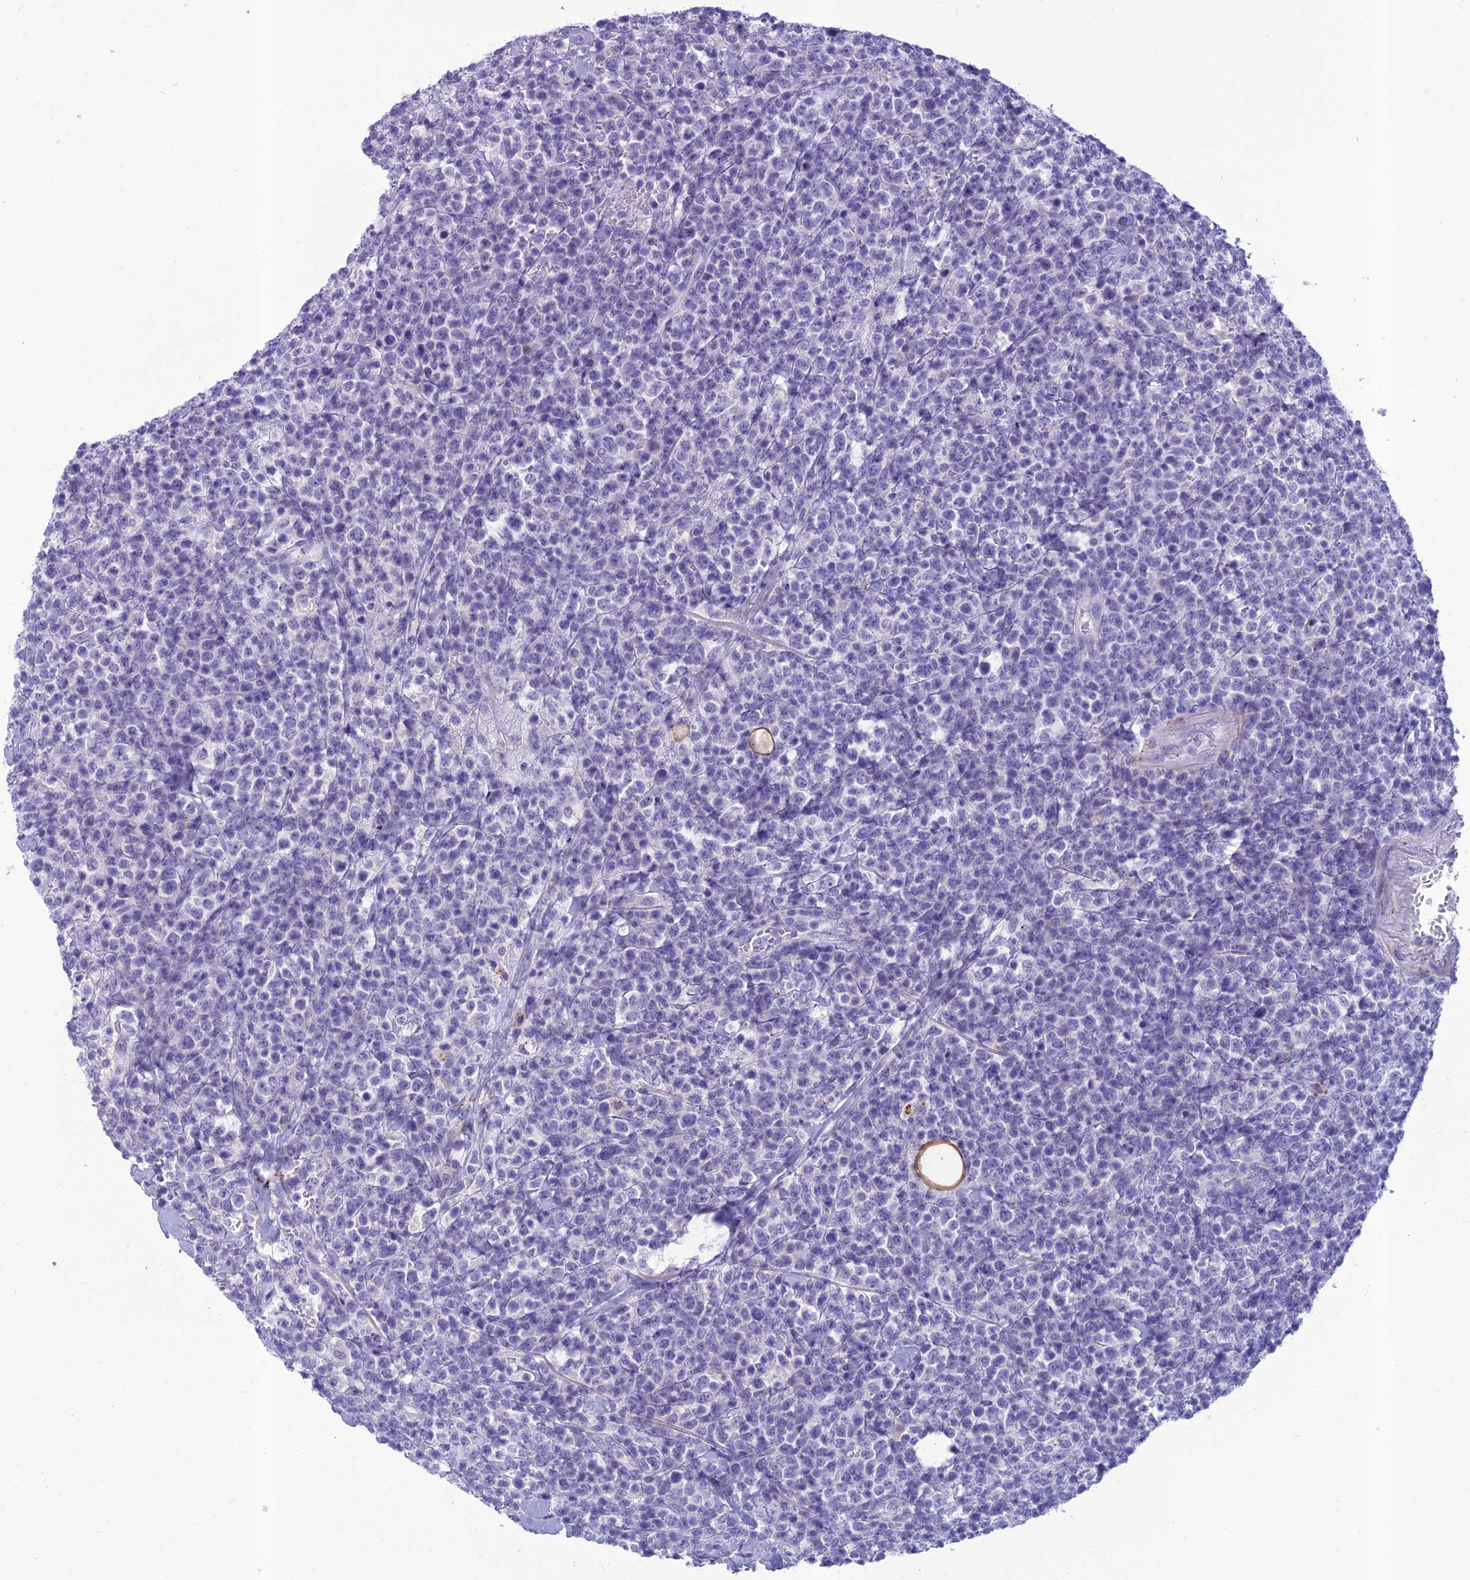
{"staining": {"intensity": "negative", "quantity": "none", "location": "none"}, "tissue": "lymphoma", "cell_type": "Tumor cells", "image_type": "cancer", "snomed": [{"axis": "morphology", "description": "Malignant lymphoma, non-Hodgkin's type, High grade"}, {"axis": "topography", "description": "Colon"}], "caption": "Immunohistochemistry photomicrograph of neoplastic tissue: lymphoma stained with DAB reveals no significant protein positivity in tumor cells. The staining is performed using DAB (3,3'-diaminobenzidine) brown chromogen with nuclei counter-stained in using hematoxylin.", "gene": "IFT172", "patient": {"sex": "female", "age": 53}}